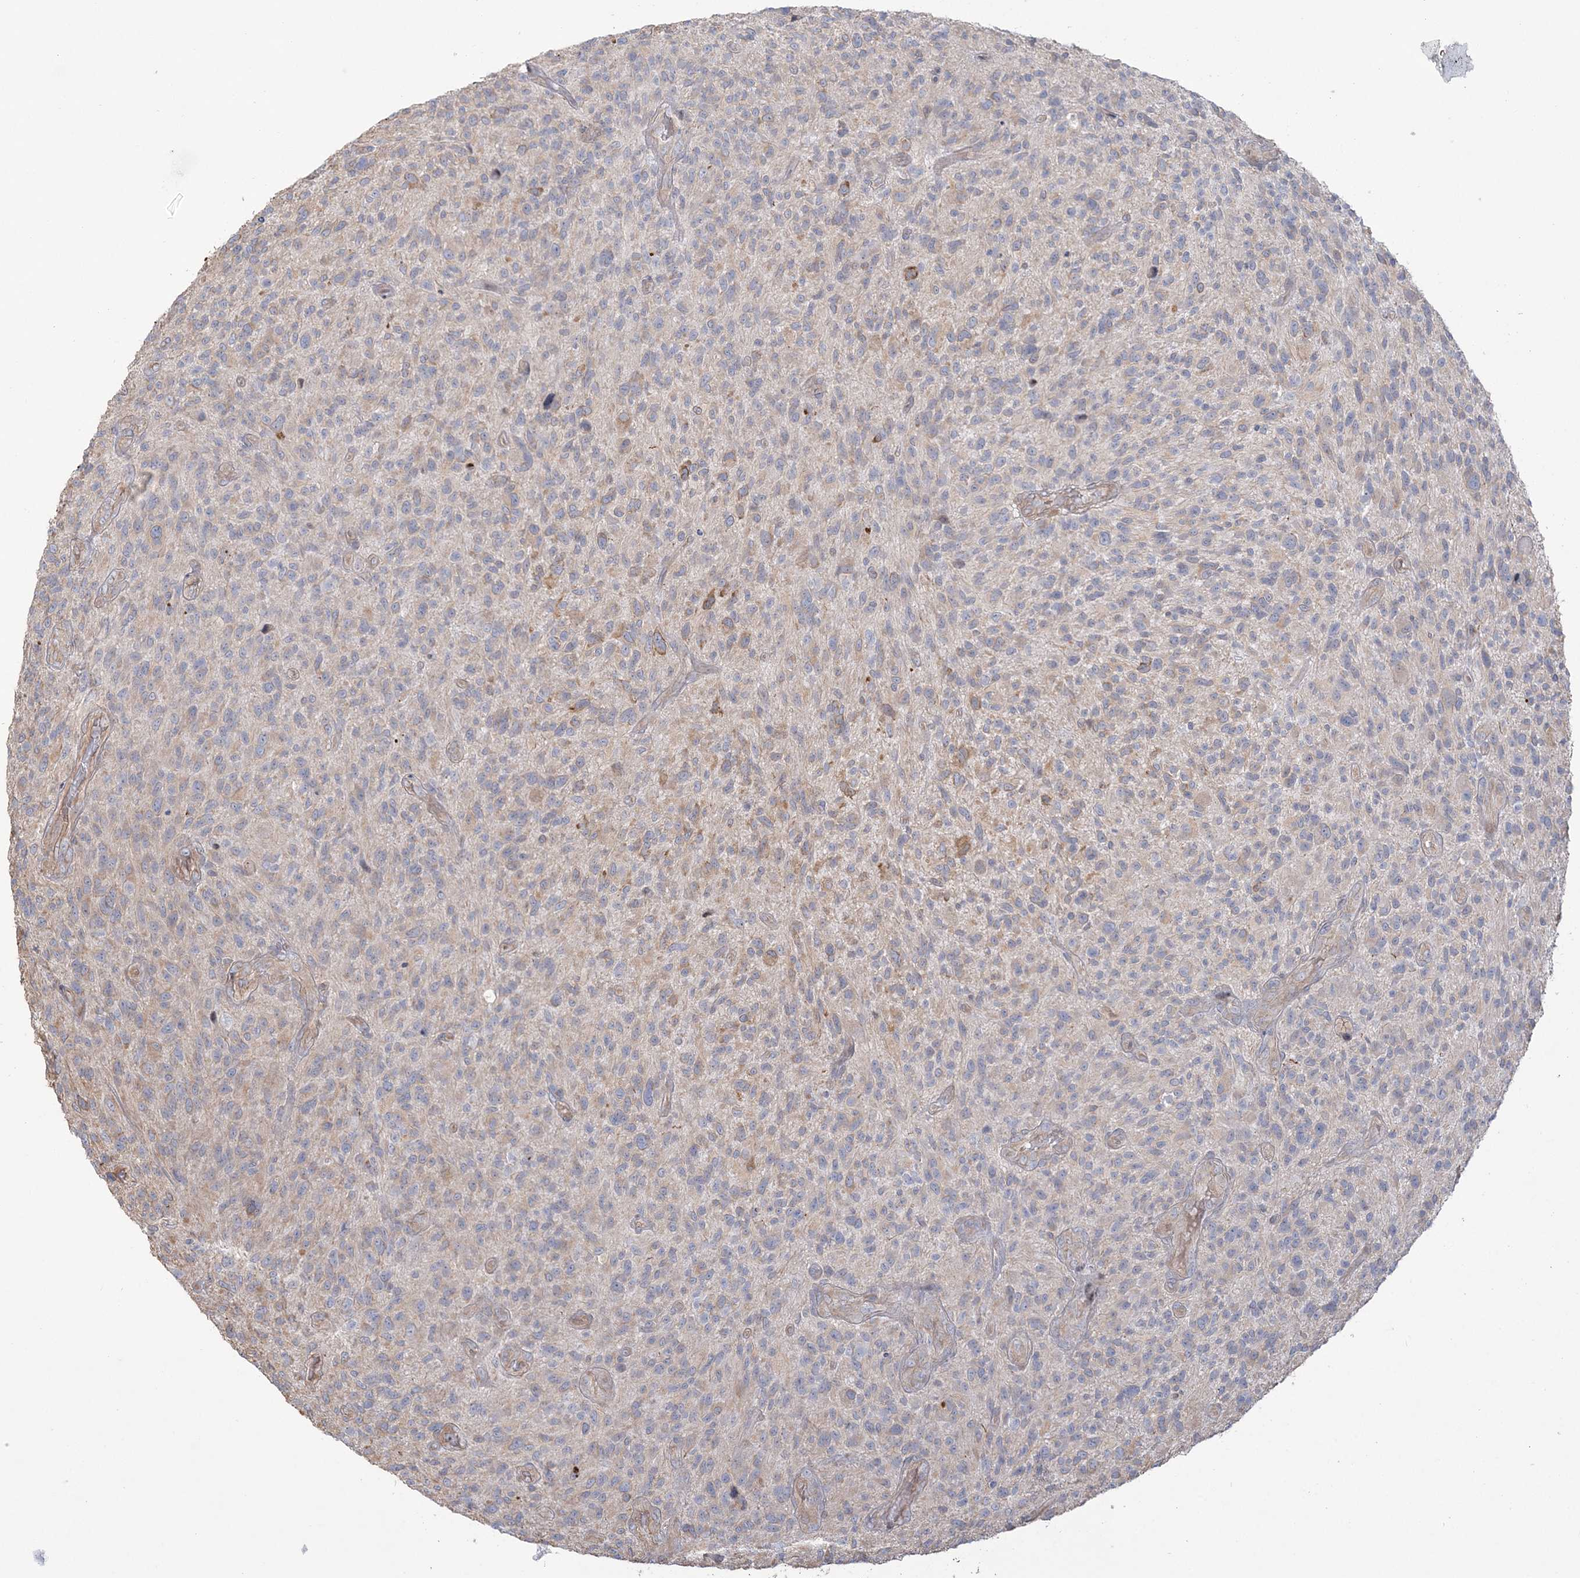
{"staining": {"intensity": "negative", "quantity": "none", "location": "none"}, "tissue": "glioma", "cell_type": "Tumor cells", "image_type": "cancer", "snomed": [{"axis": "morphology", "description": "Glioma, malignant, High grade"}, {"axis": "topography", "description": "Brain"}], "caption": "There is no significant staining in tumor cells of malignant glioma (high-grade). Brightfield microscopy of IHC stained with DAB (brown) and hematoxylin (blue), captured at high magnification.", "gene": "ZNF821", "patient": {"sex": "male", "age": 47}}